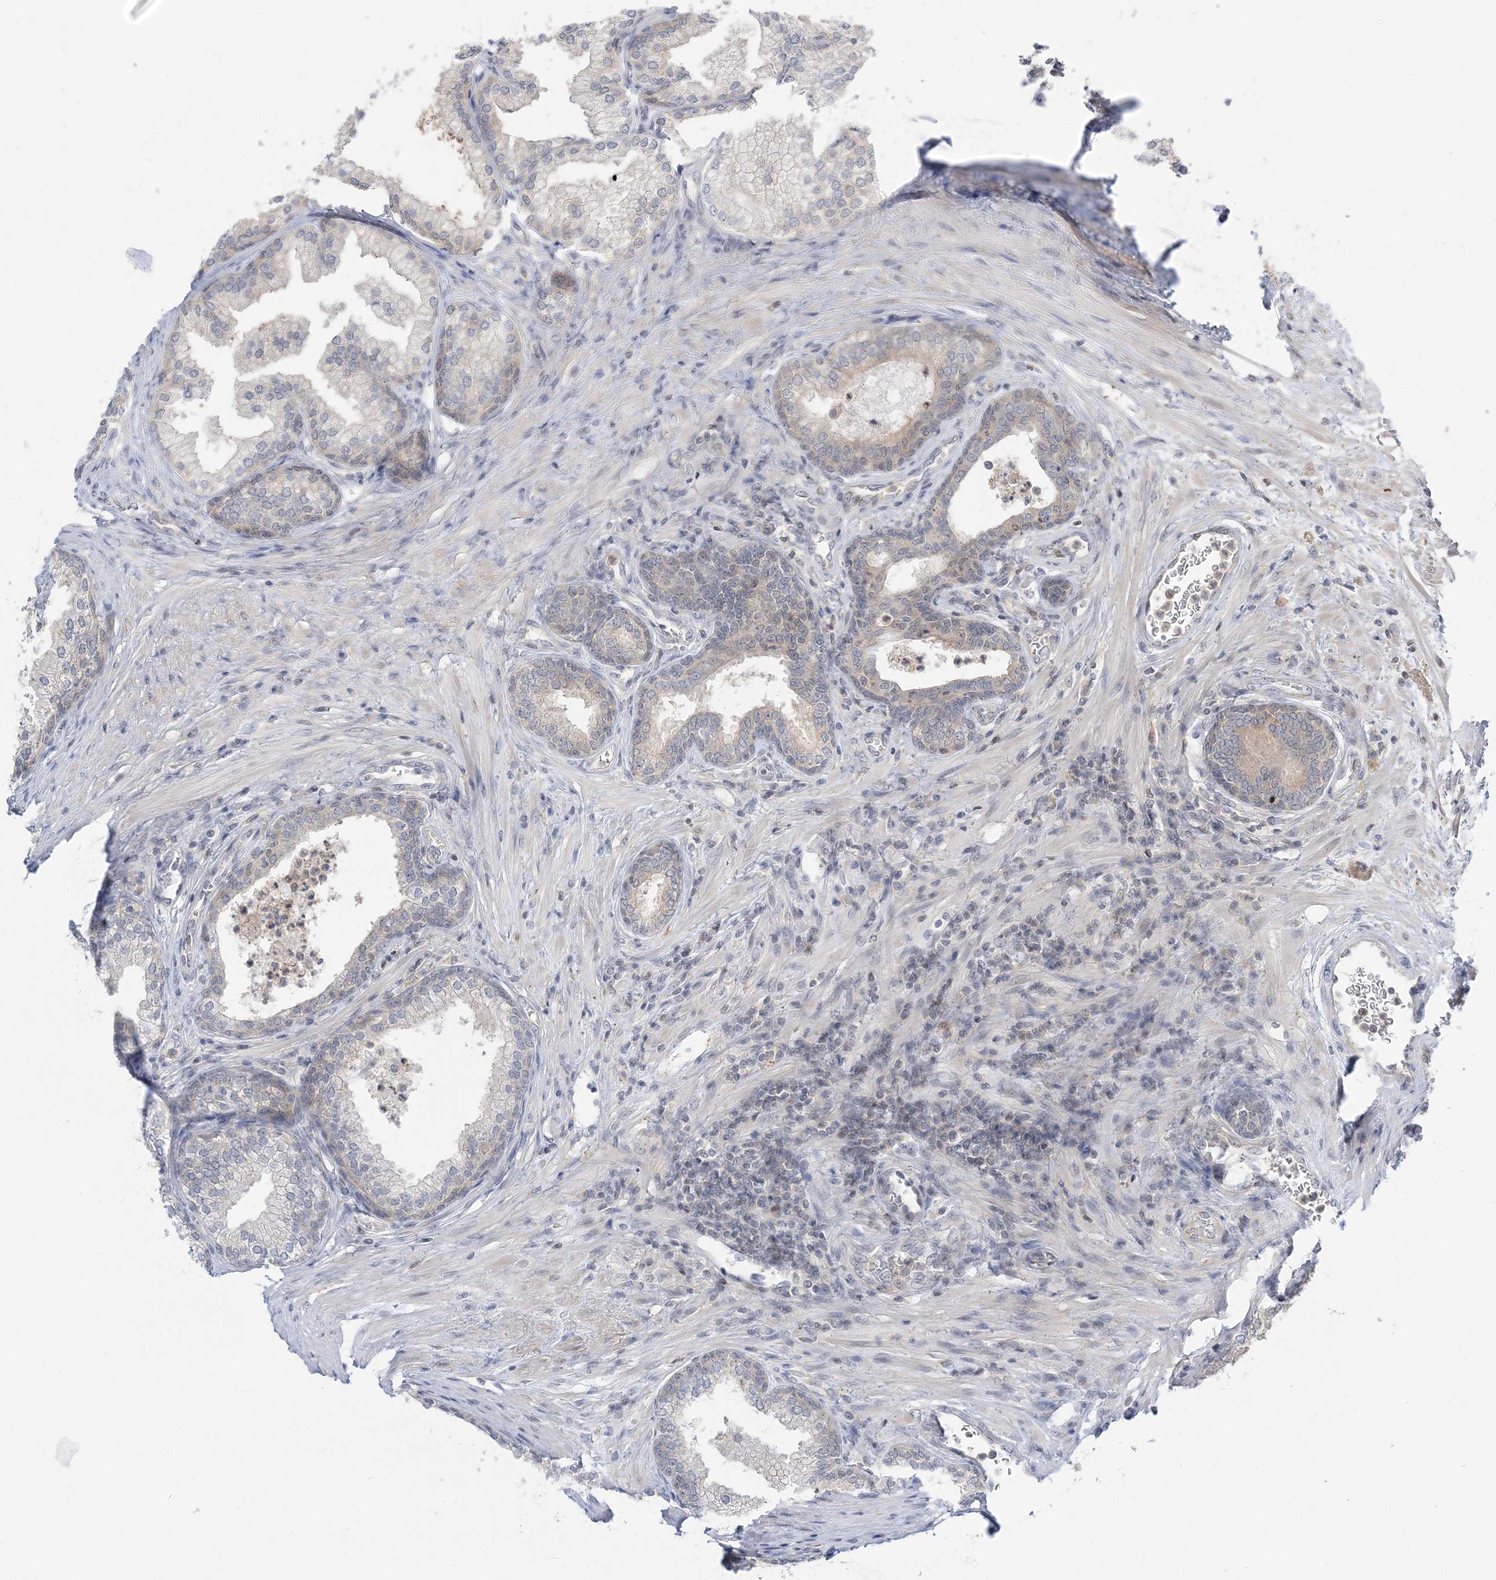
{"staining": {"intensity": "moderate", "quantity": "25%-75%", "location": "cytoplasmic/membranous"}, "tissue": "prostate", "cell_type": "Glandular cells", "image_type": "normal", "snomed": [{"axis": "morphology", "description": "Normal tissue, NOS"}, {"axis": "topography", "description": "Prostate"}], "caption": "This image reveals immunohistochemistry (IHC) staining of unremarkable prostate, with medium moderate cytoplasmic/membranous positivity in approximately 25%-75% of glandular cells.", "gene": "THADA", "patient": {"sex": "male", "age": 76}}